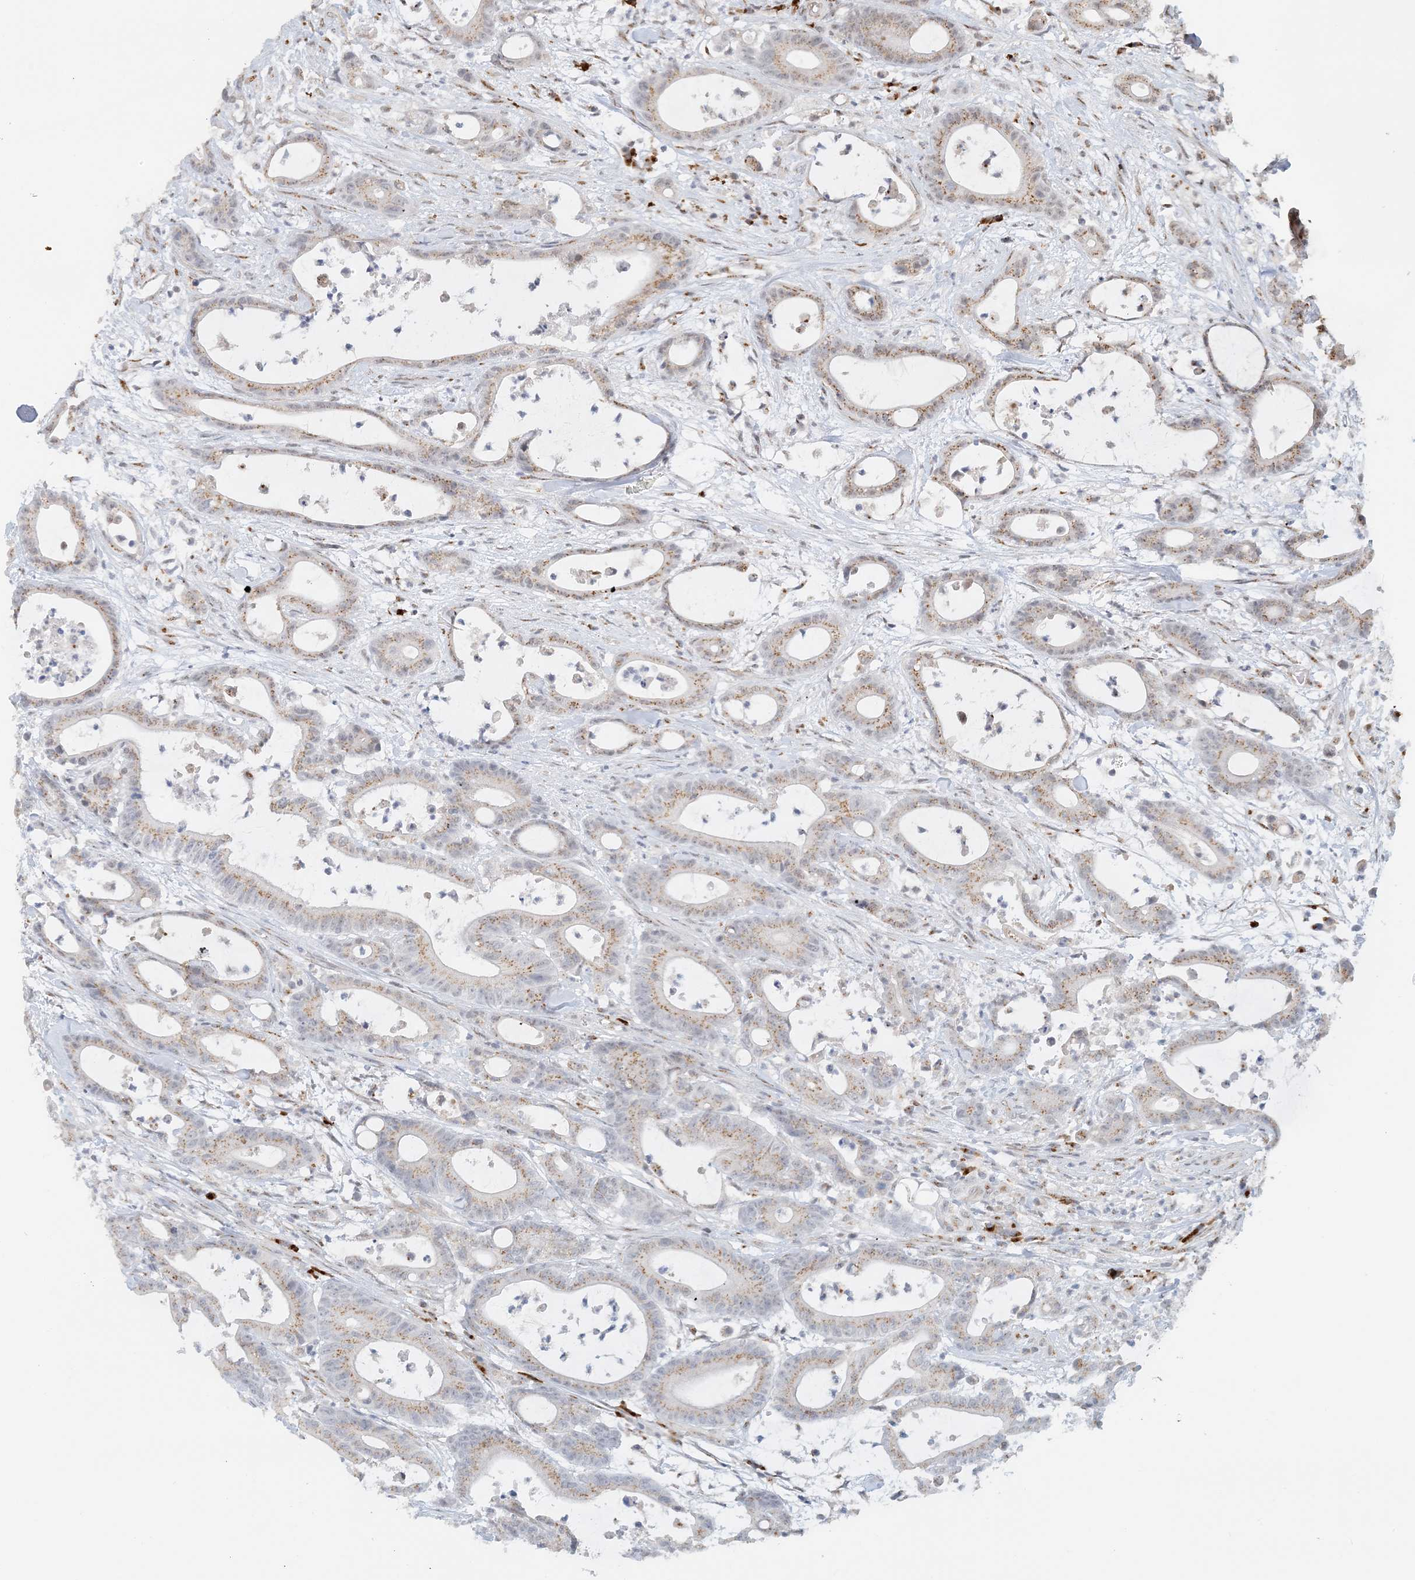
{"staining": {"intensity": "moderate", "quantity": "25%-75%", "location": "cytoplasmic/membranous"}, "tissue": "colorectal cancer", "cell_type": "Tumor cells", "image_type": "cancer", "snomed": [{"axis": "morphology", "description": "Adenocarcinoma, NOS"}, {"axis": "topography", "description": "Colon"}], "caption": "Human colorectal cancer (adenocarcinoma) stained with a protein marker reveals moderate staining in tumor cells.", "gene": "ZCCHC4", "patient": {"sex": "female", "age": 84}}